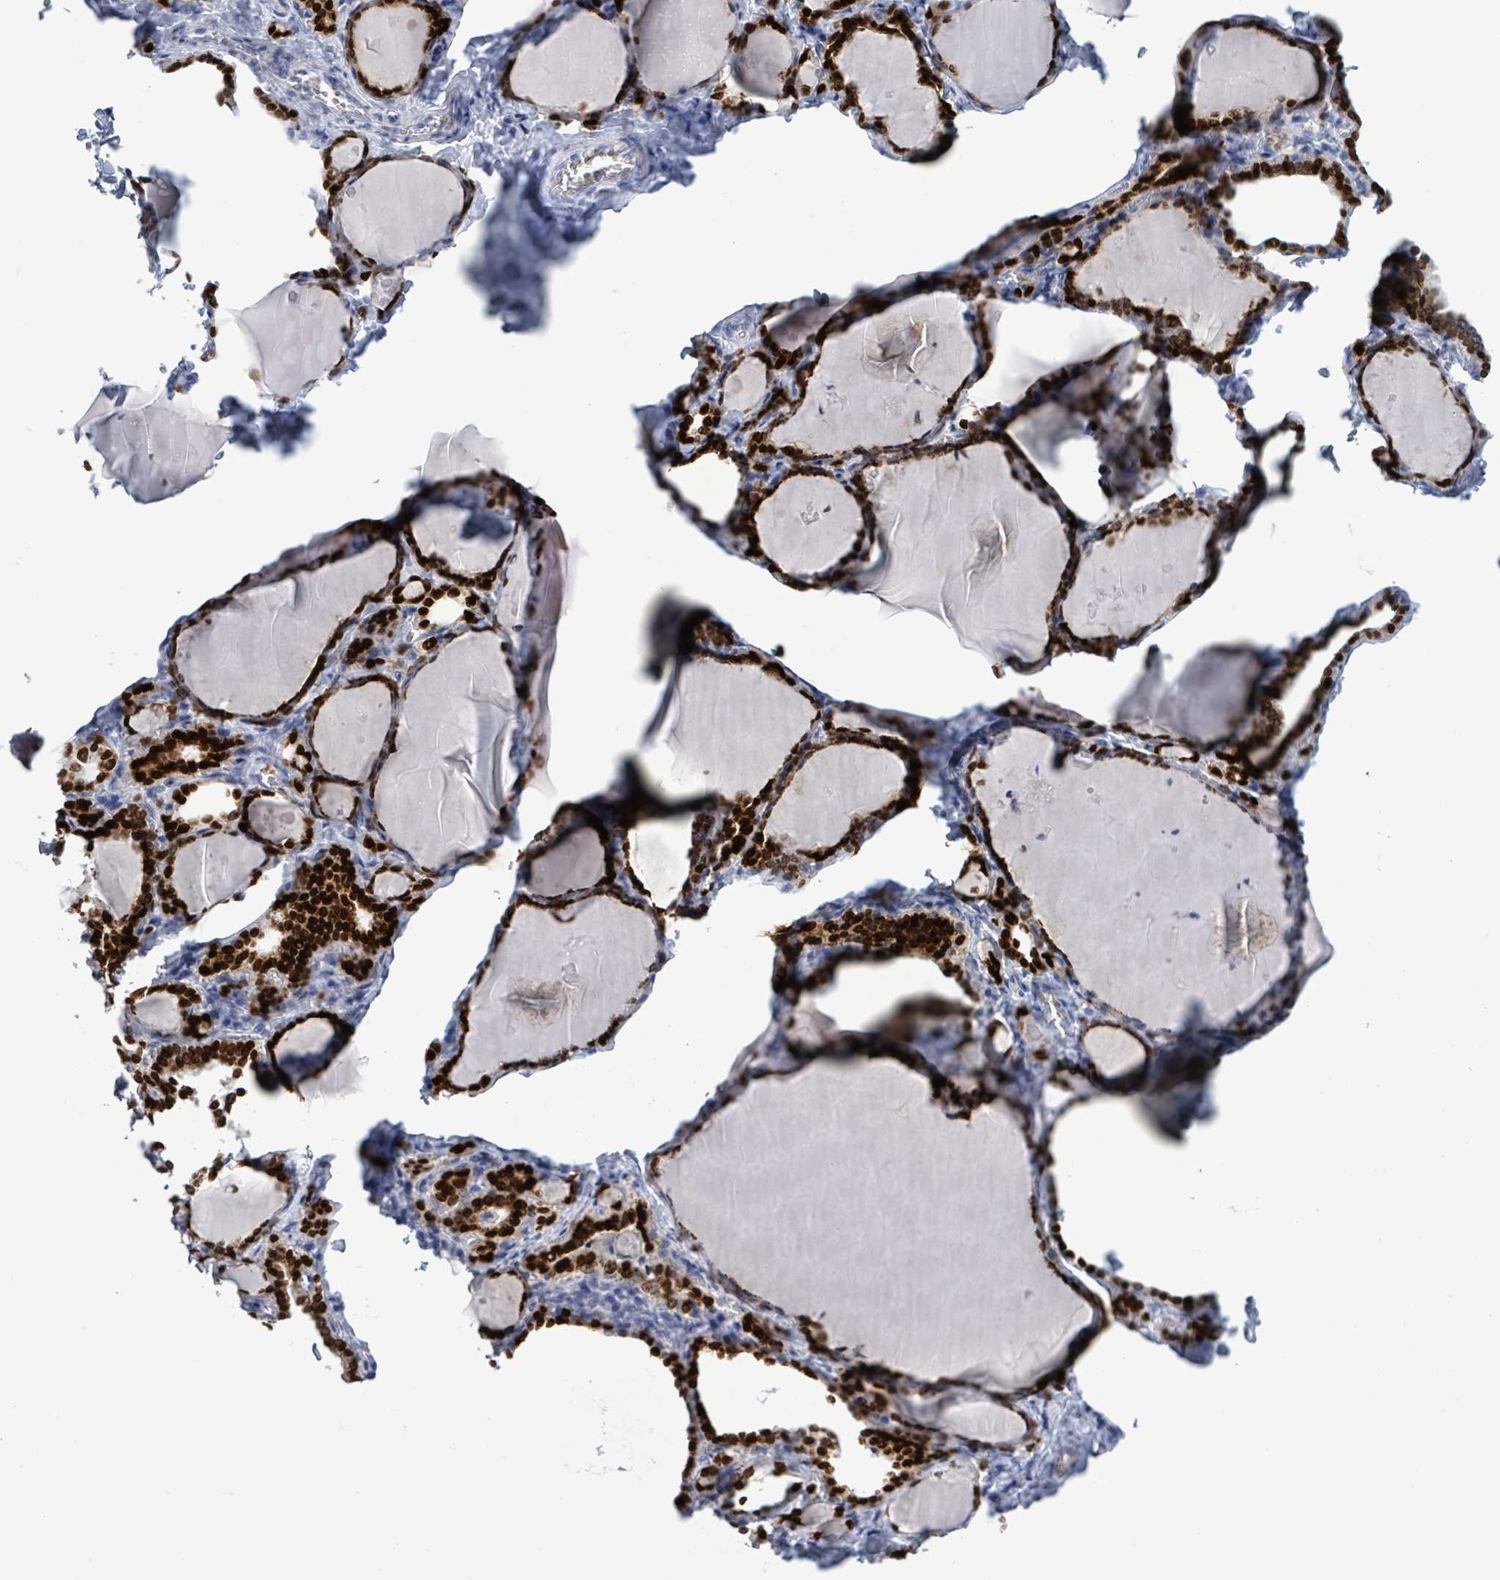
{"staining": {"intensity": "strong", "quantity": ">75%", "location": "nuclear"}, "tissue": "thyroid gland", "cell_type": "Glandular cells", "image_type": "normal", "snomed": [{"axis": "morphology", "description": "Normal tissue, NOS"}, {"axis": "topography", "description": "Thyroid gland"}], "caption": "High-power microscopy captured an IHC photomicrograph of unremarkable thyroid gland, revealing strong nuclear expression in approximately >75% of glandular cells.", "gene": "NKX2", "patient": {"sex": "female", "age": 42}}